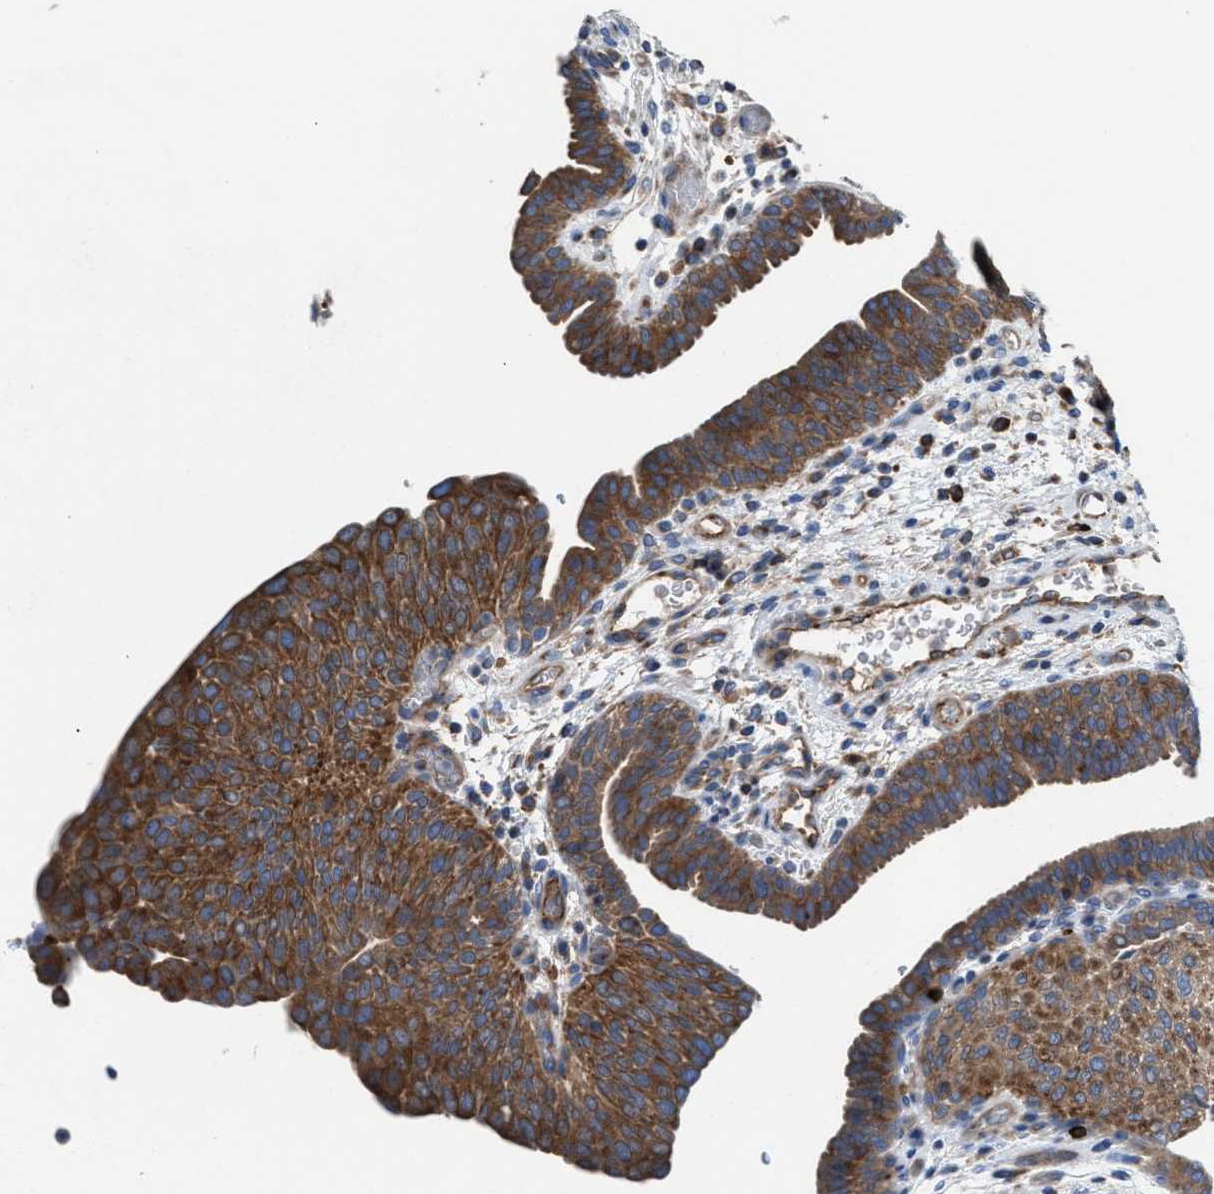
{"staining": {"intensity": "moderate", "quantity": ">75%", "location": "cytoplasmic/membranous"}, "tissue": "urothelial cancer", "cell_type": "Tumor cells", "image_type": "cancer", "snomed": [{"axis": "morphology", "description": "Urothelial carcinoma, Low grade"}, {"axis": "morphology", "description": "Urothelial carcinoma, High grade"}, {"axis": "topography", "description": "Urinary bladder"}], "caption": "There is medium levels of moderate cytoplasmic/membranous expression in tumor cells of urothelial cancer, as demonstrated by immunohistochemical staining (brown color).", "gene": "NYAP1", "patient": {"sex": "male", "age": 35}}